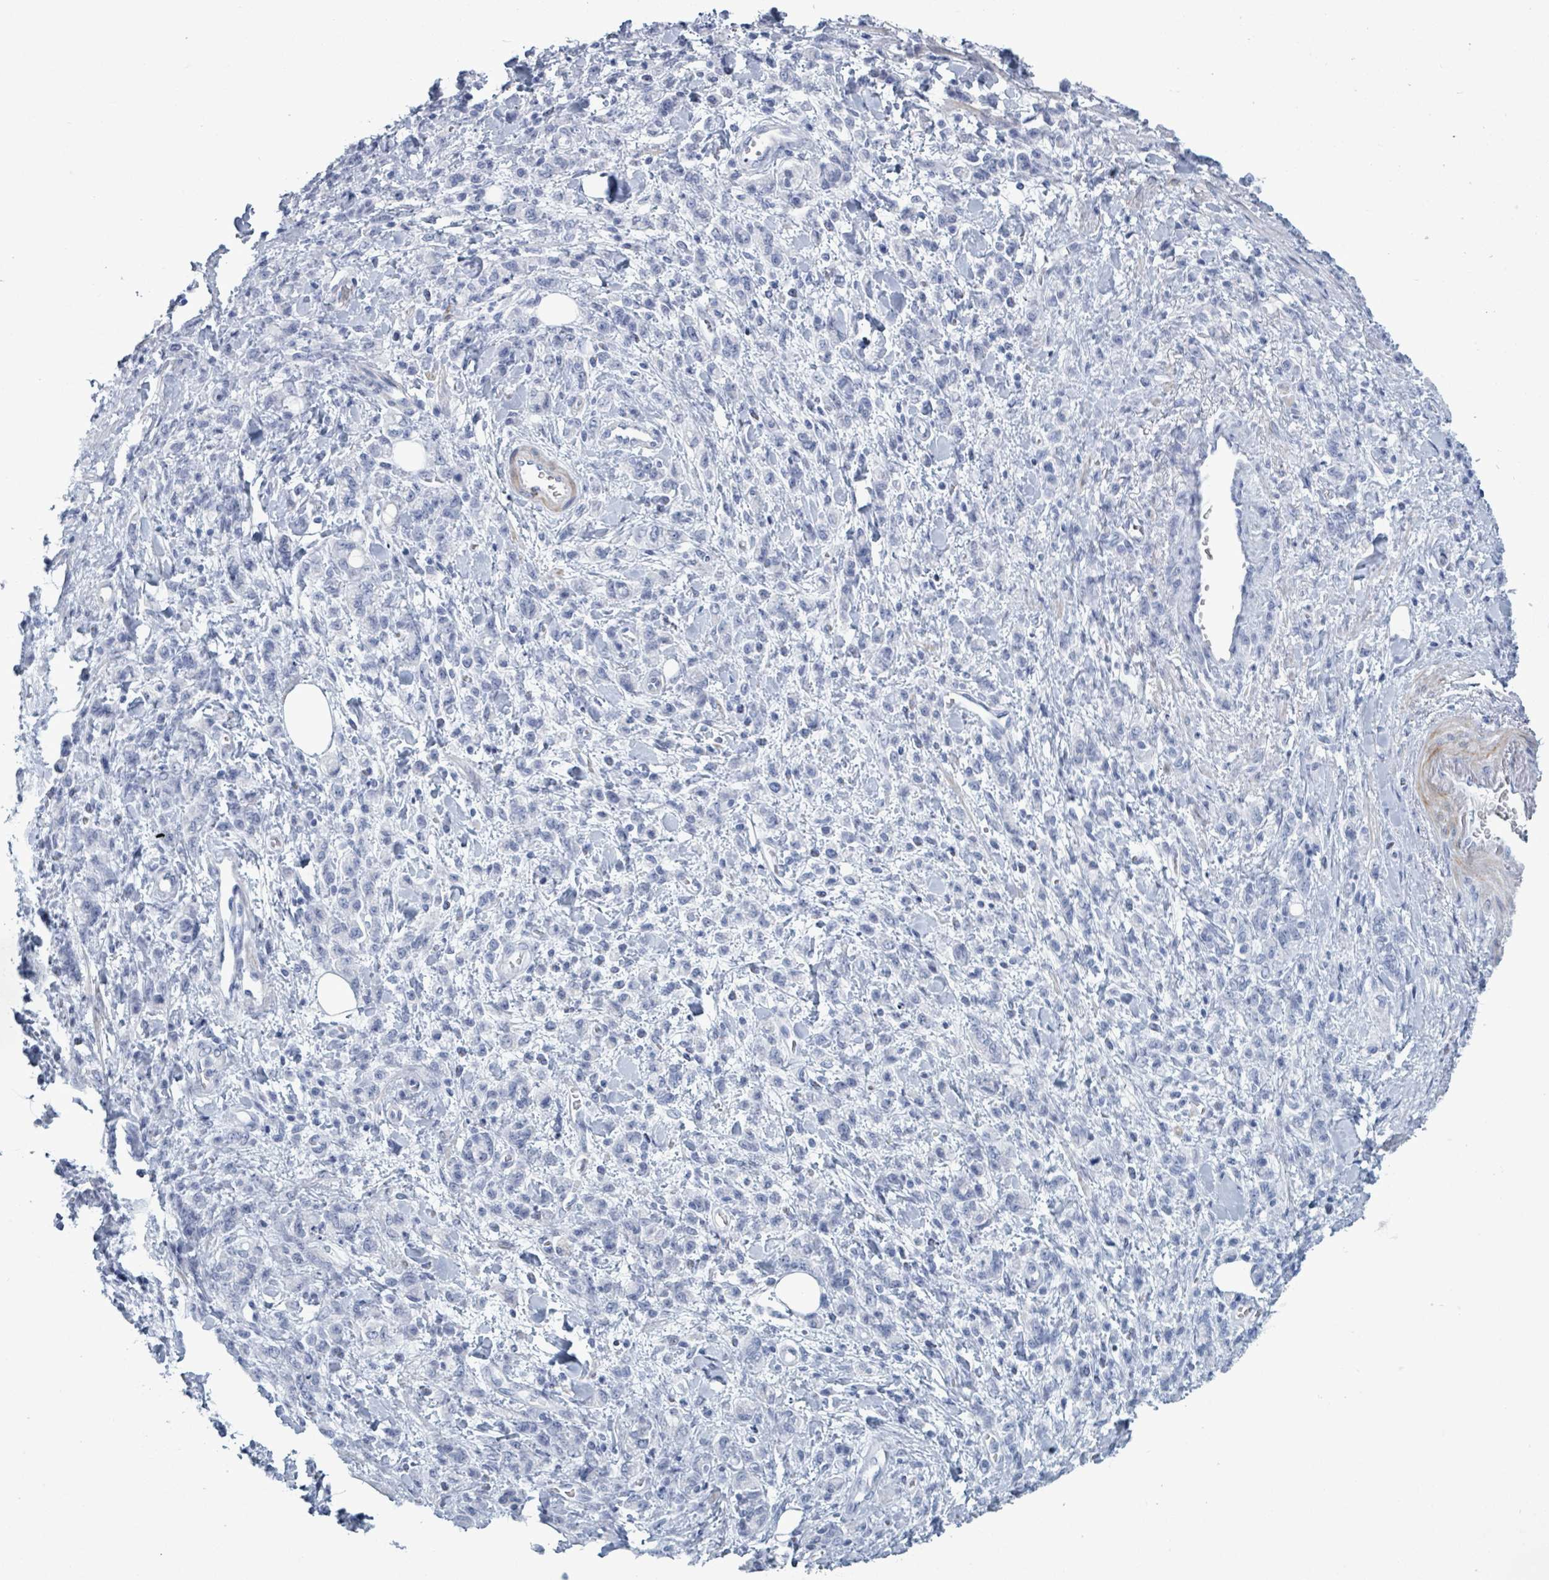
{"staining": {"intensity": "negative", "quantity": "none", "location": "none"}, "tissue": "stomach cancer", "cell_type": "Tumor cells", "image_type": "cancer", "snomed": [{"axis": "morphology", "description": "Adenocarcinoma, NOS"}, {"axis": "topography", "description": "Stomach"}], "caption": "The image displays no staining of tumor cells in stomach cancer (adenocarcinoma).", "gene": "ZNF771", "patient": {"sex": "male", "age": 77}}